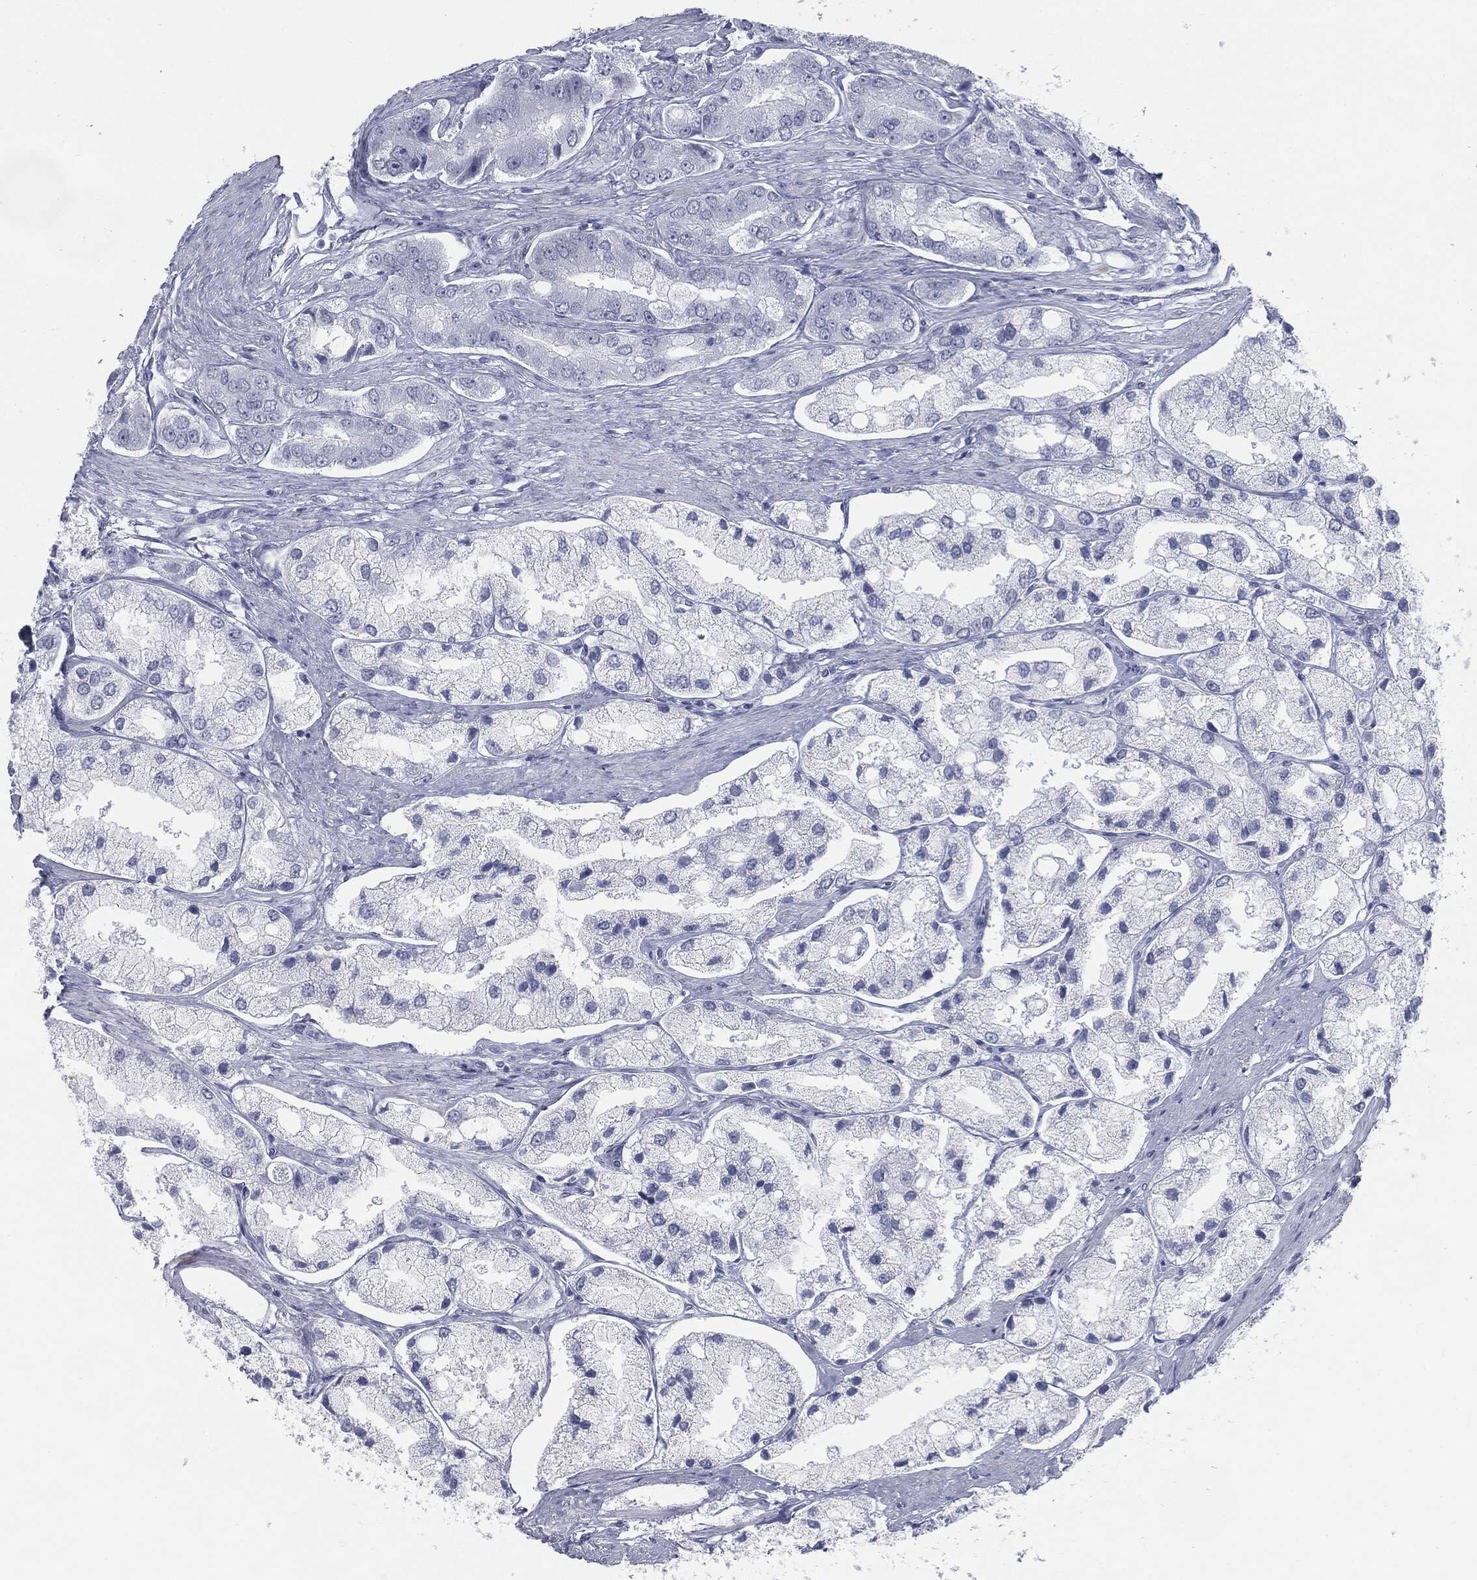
{"staining": {"intensity": "negative", "quantity": "none", "location": "none"}, "tissue": "prostate cancer", "cell_type": "Tumor cells", "image_type": "cancer", "snomed": [{"axis": "morphology", "description": "Adenocarcinoma, Low grade"}, {"axis": "topography", "description": "Prostate"}], "caption": "Immunohistochemical staining of prostate adenocarcinoma (low-grade) demonstrates no significant staining in tumor cells.", "gene": "TPO", "patient": {"sex": "male", "age": 69}}